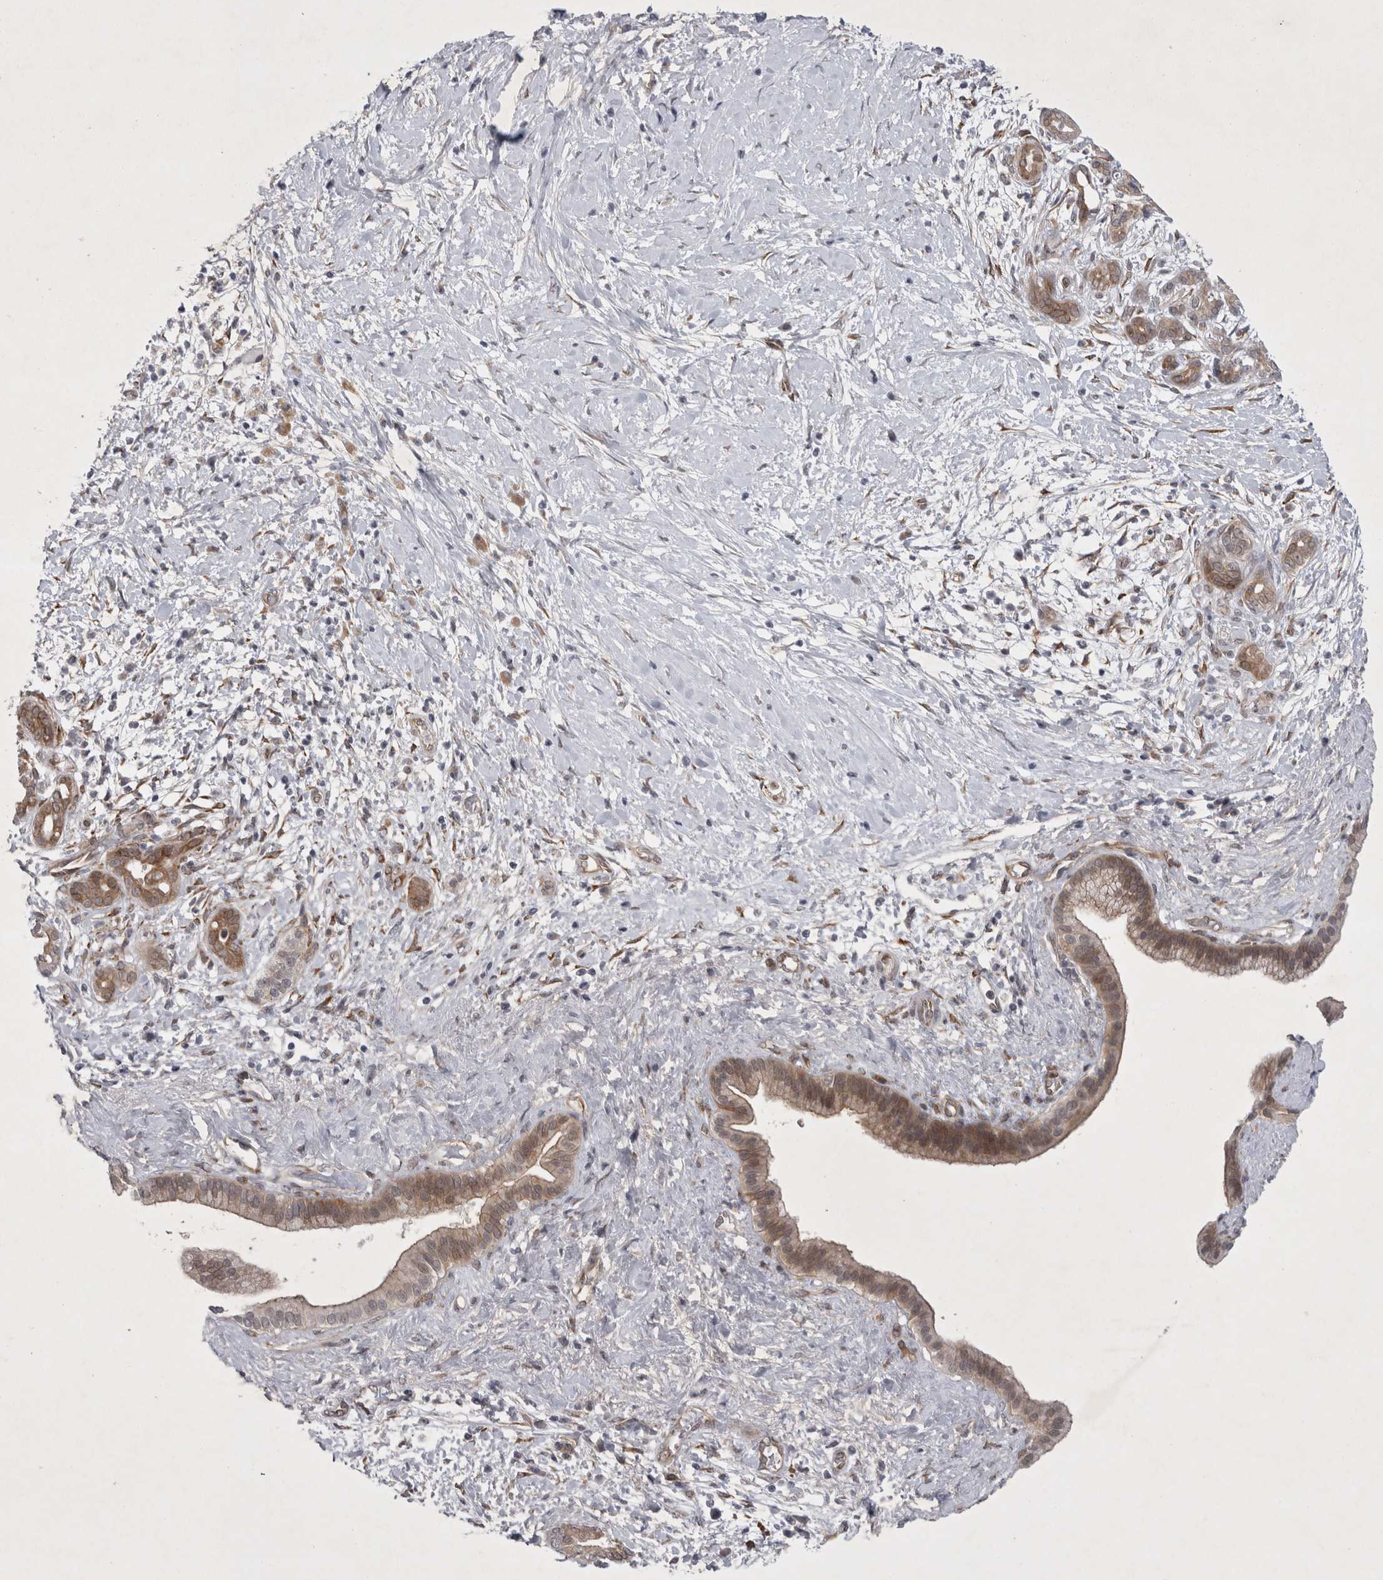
{"staining": {"intensity": "moderate", "quantity": ">75%", "location": "cytoplasmic/membranous"}, "tissue": "pancreatic cancer", "cell_type": "Tumor cells", "image_type": "cancer", "snomed": [{"axis": "morphology", "description": "Adenocarcinoma, NOS"}, {"axis": "topography", "description": "Pancreas"}], "caption": "Approximately >75% of tumor cells in human pancreatic adenocarcinoma display moderate cytoplasmic/membranous protein expression as visualized by brown immunohistochemical staining.", "gene": "PARP11", "patient": {"sex": "male", "age": 58}}